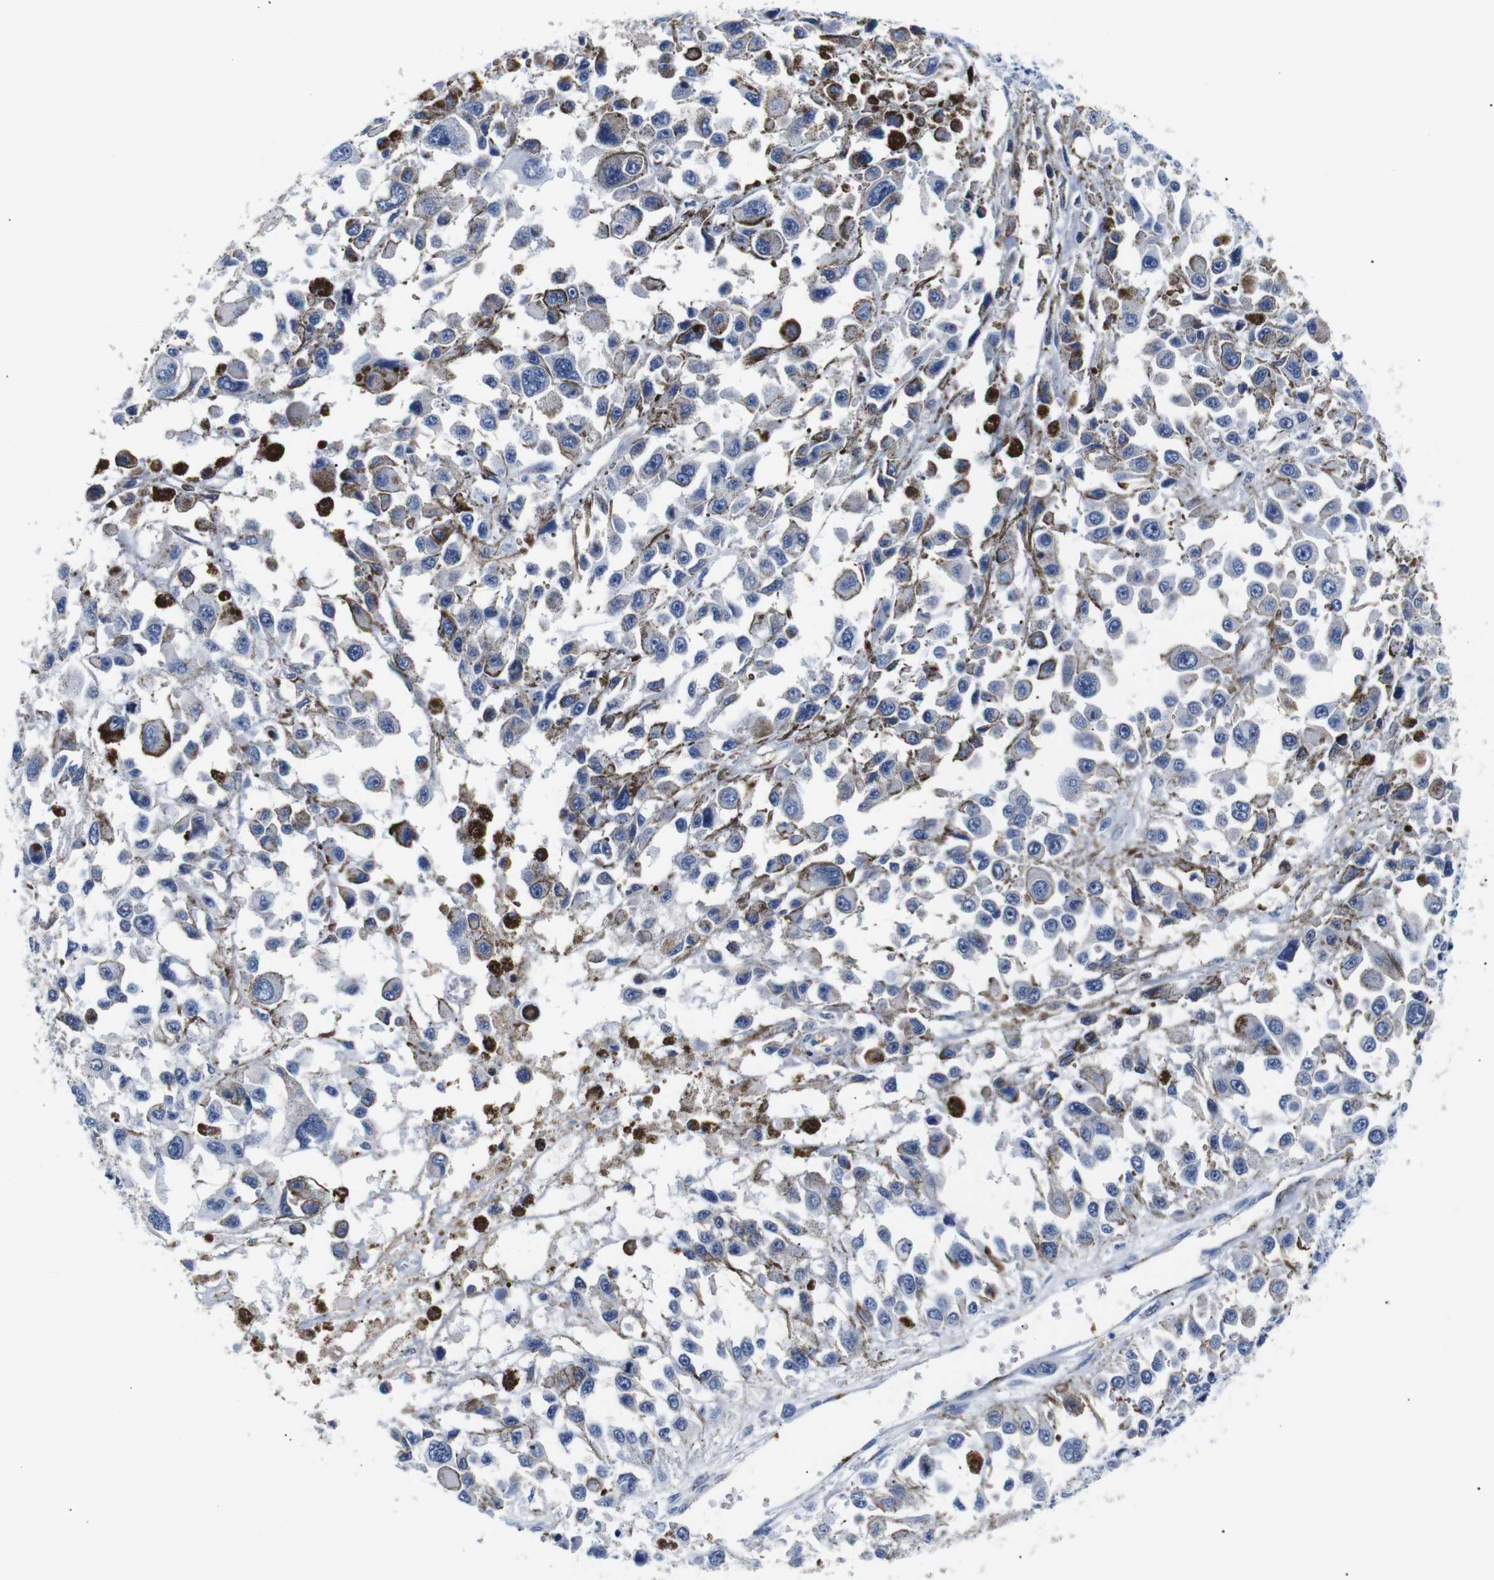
{"staining": {"intensity": "negative", "quantity": "none", "location": "none"}, "tissue": "melanoma", "cell_type": "Tumor cells", "image_type": "cancer", "snomed": [{"axis": "morphology", "description": "Malignant melanoma, Metastatic site"}, {"axis": "topography", "description": "Lymph node"}], "caption": "IHC micrograph of neoplastic tissue: melanoma stained with DAB displays no significant protein staining in tumor cells. The staining is performed using DAB brown chromogen with nuclei counter-stained in using hematoxylin.", "gene": "MUC4", "patient": {"sex": "male", "age": 59}}